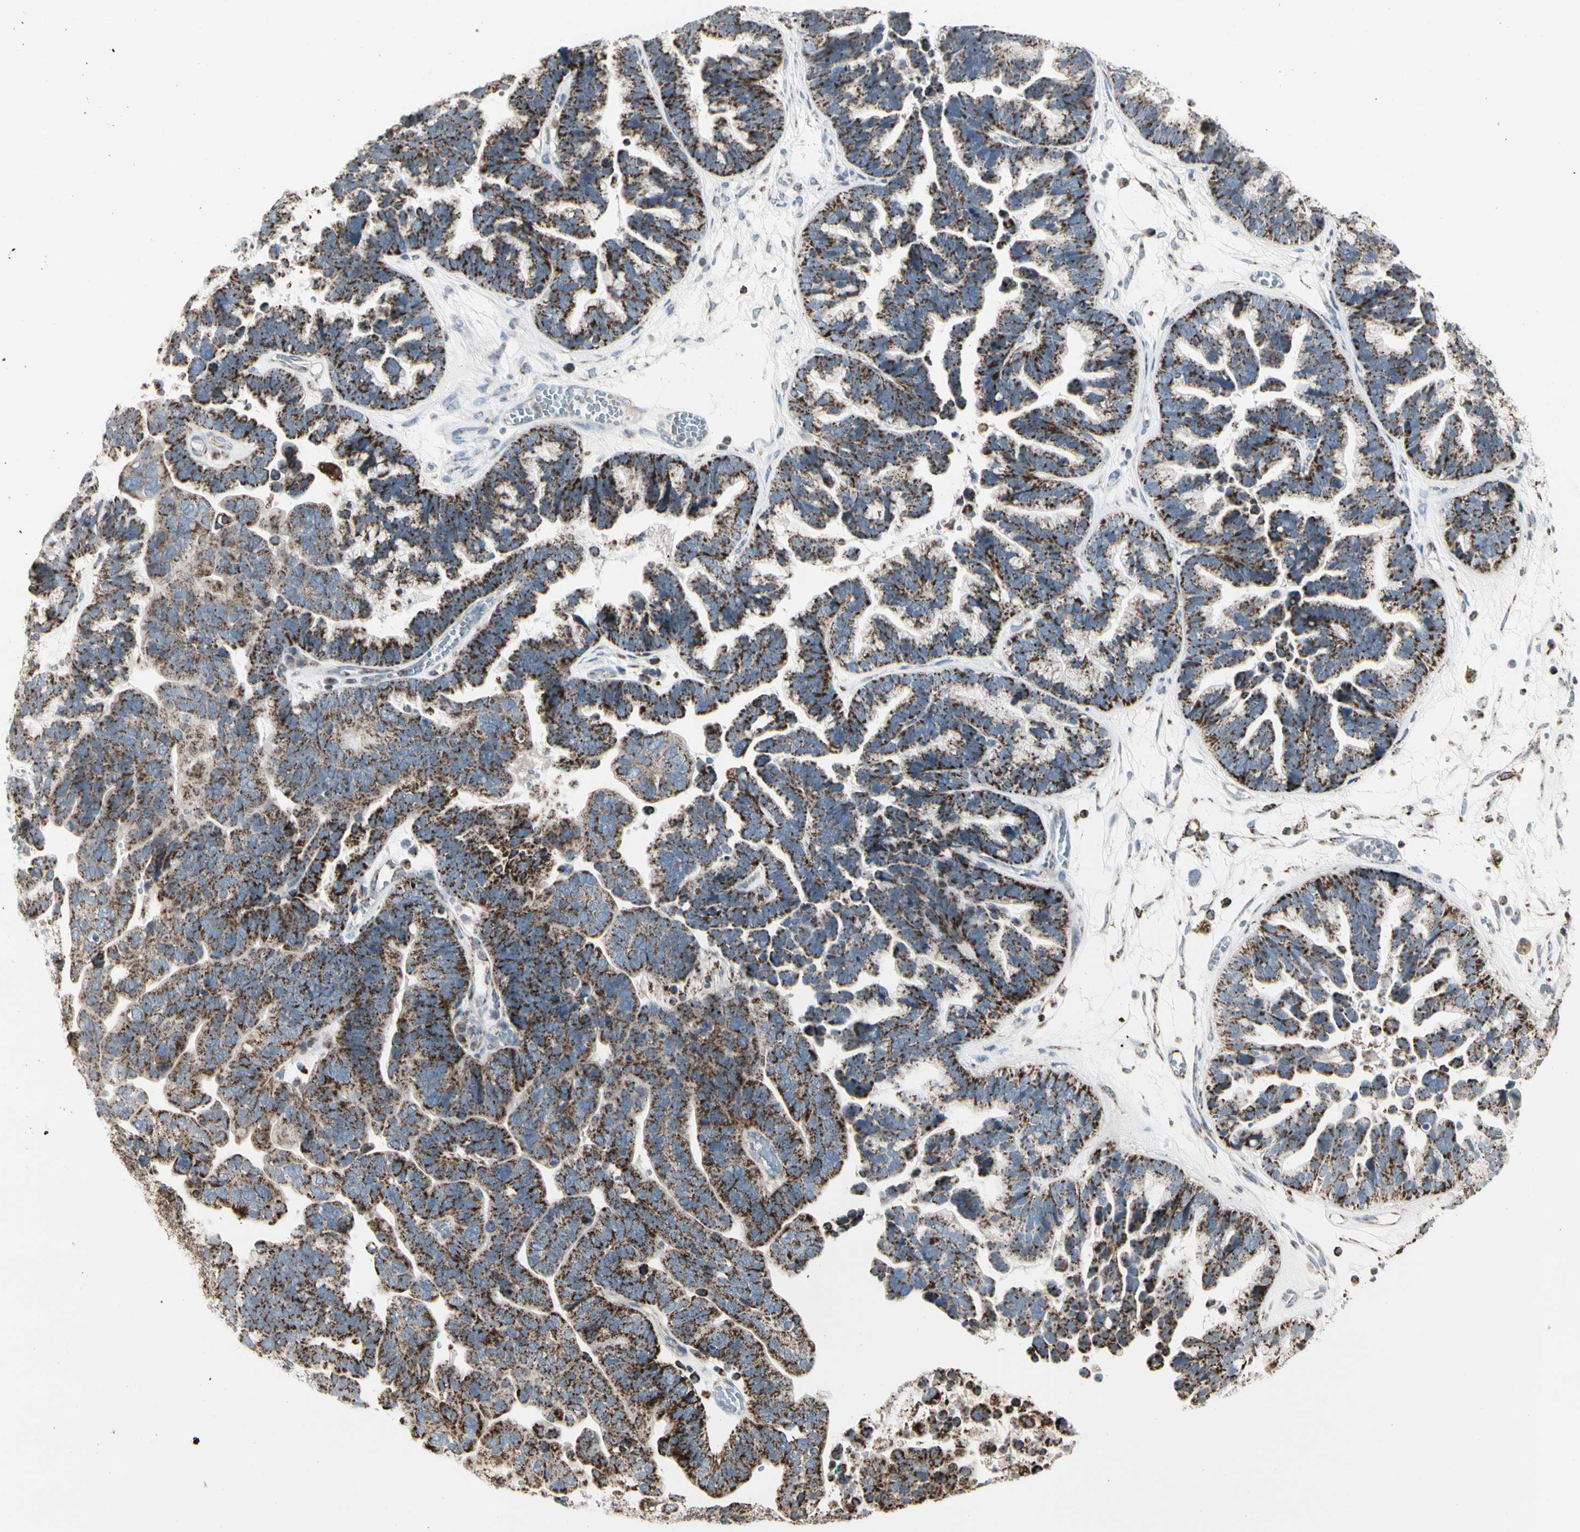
{"staining": {"intensity": "moderate", "quantity": ">75%", "location": "cytoplasmic/membranous"}, "tissue": "ovarian cancer", "cell_type": "Tumor cells", "image_type": "cancer", "snomed": [{"axis": "morphology", "description": "Cystadenocarcinoma, serous, NOS"}, {"axis": "topography", "description": "Ovary"}], "caption": "Immunohistochemical staining of human ovarian cancer (serous cystadenocarcinoma) reveals medium levels of moderate cytoplasmic/membranous protein expression in approximately >75% of tumor cells.", "gene": "TMEM176A", "patient": {"sex": "female", "age": 56}}